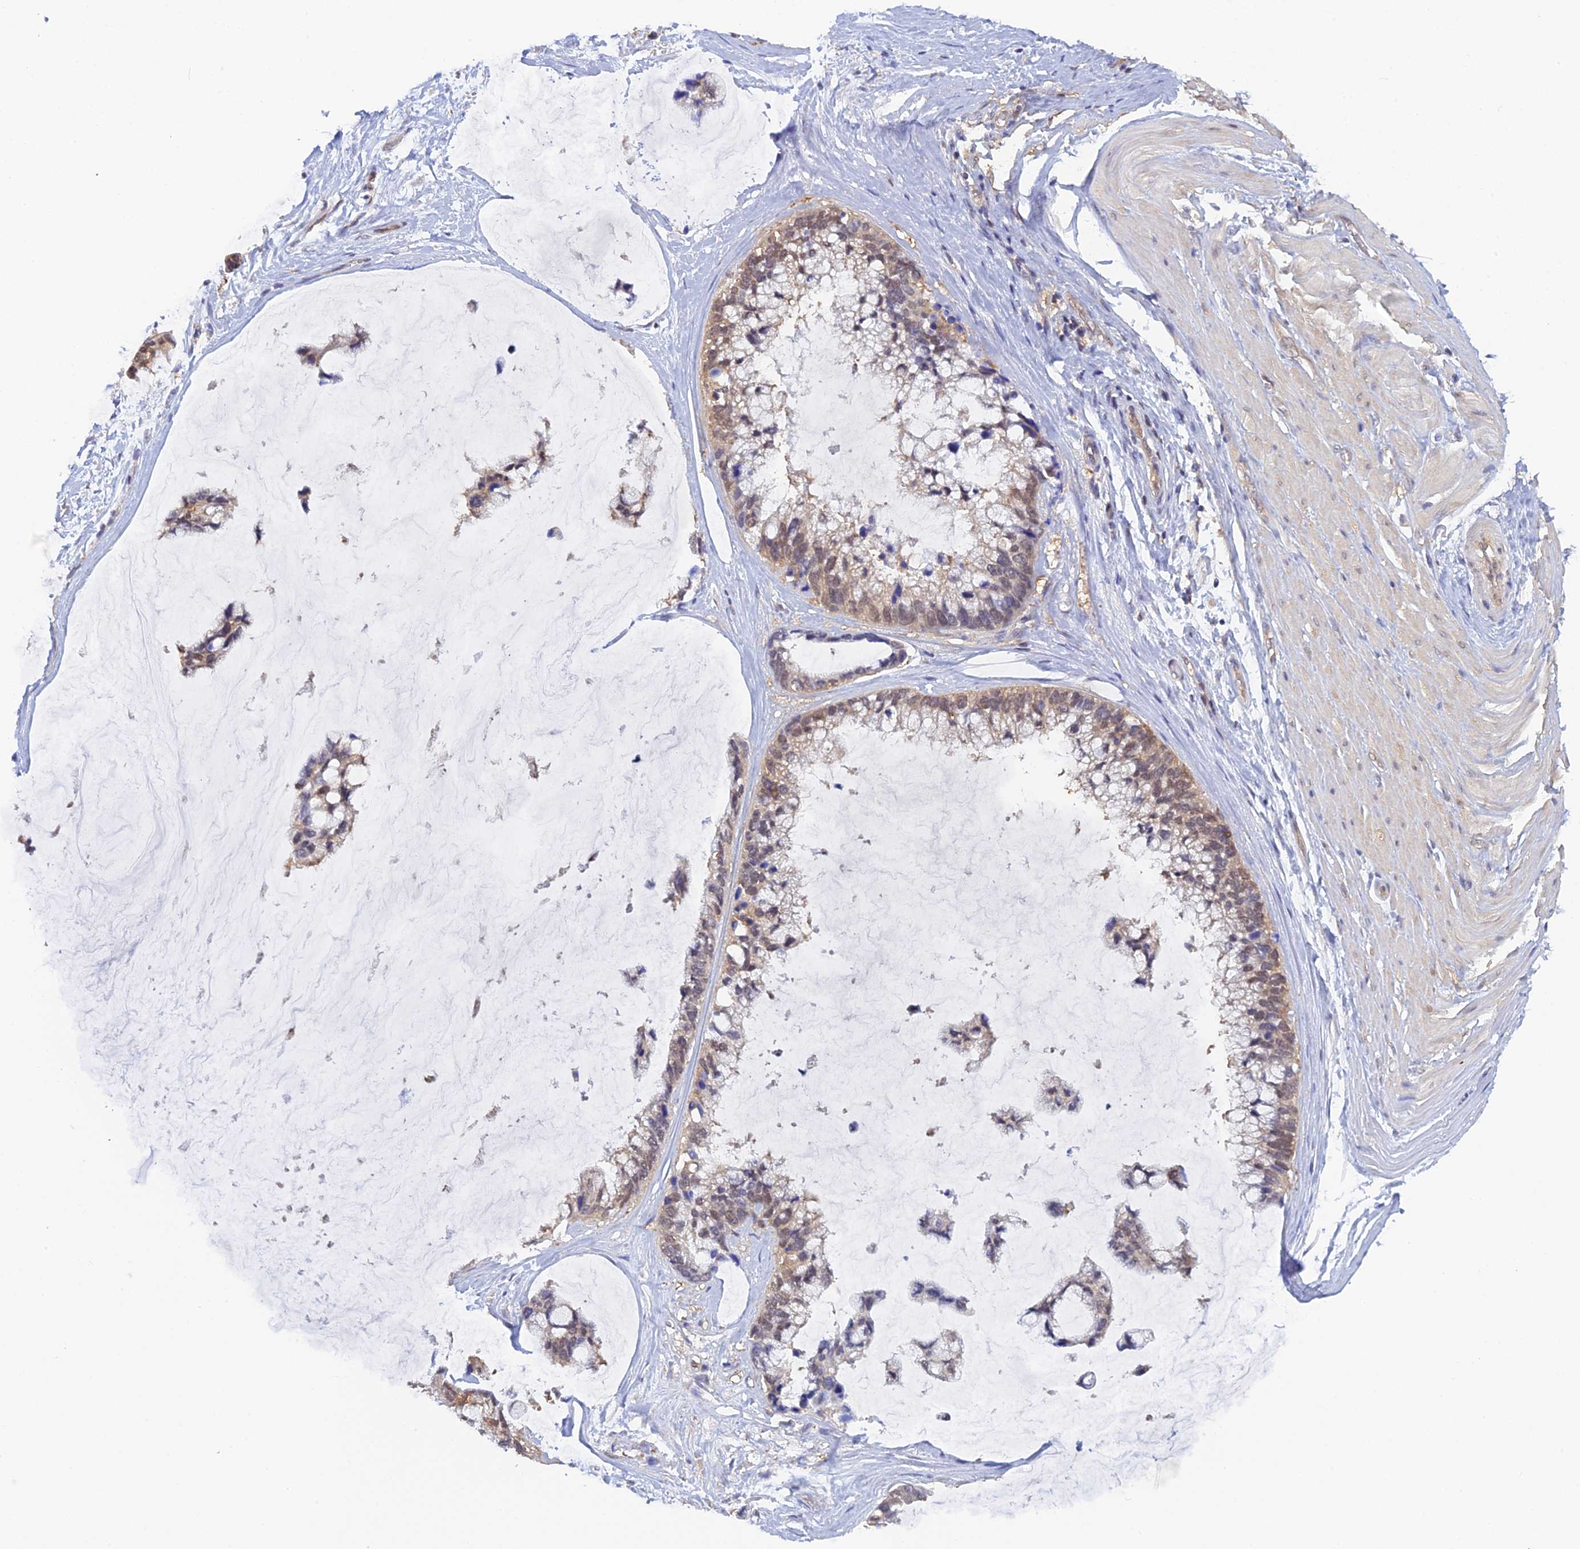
{"staining": {"intensity": "weak", "quantity": "25%-75%", "location": "cytoplasmic/membranous,nuclear"}, "tissue": "ovarian cancer", "cell_type": "Tumor cells", "image_type": "cancer", "snomed": [{"axis": "morphology", "description": "Cystadenocarcinoma, mucinous, NOS"}, {"axis": "topography", "description": "Ovary"}], "caption": "A low amount of weak cytoplasmic/membranous and nuclear staining is appreciated in approximately 25%-75% of tumor cells in ovarian mucinous cystadenocarcinoma tissue. The protein of interest is shown in brown color, while the nuclei are stained blue.", "gene": "HINT1", "patient": {"sex": "female", "age": 39}}